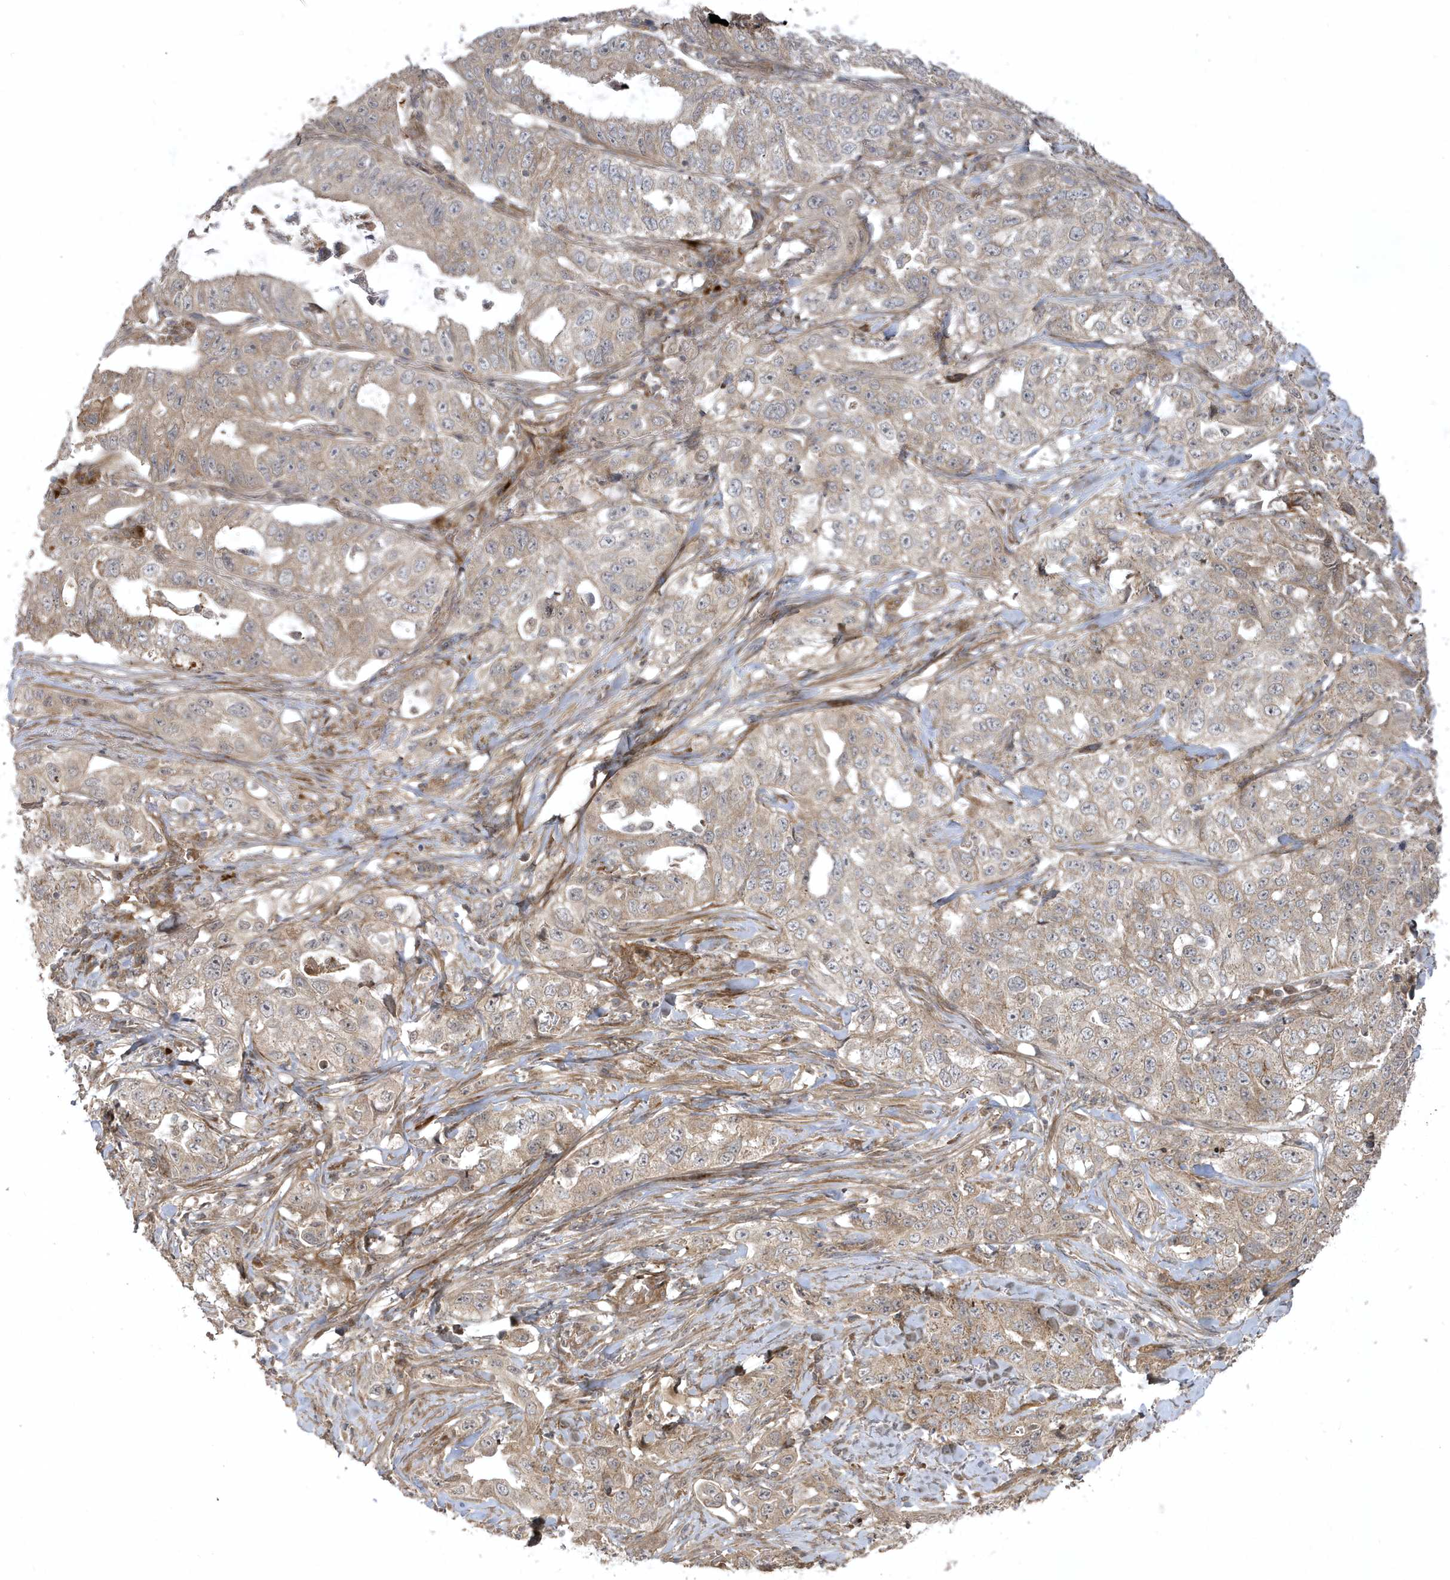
{"staining": {"intensity": "moderate", "quantity": "25%-75%", "location": "cytoplasmic/membranous"}, "tissue": "lung cancer", "cell_type": "Tumor cells", "image_type": "cancer", "snomed": [{"axis": "morphology", "description": "Adenocarcinoma, NOS"}, {"axis": "topography", "description": "Lung"}], "caption": "Moderate cytoplasmic/membranous protein staining is present in approximately 25%-75% of tumor cells in lung cancer.", "gene": "FAM83C", "patient": {"sex": "female", "age": 51}}